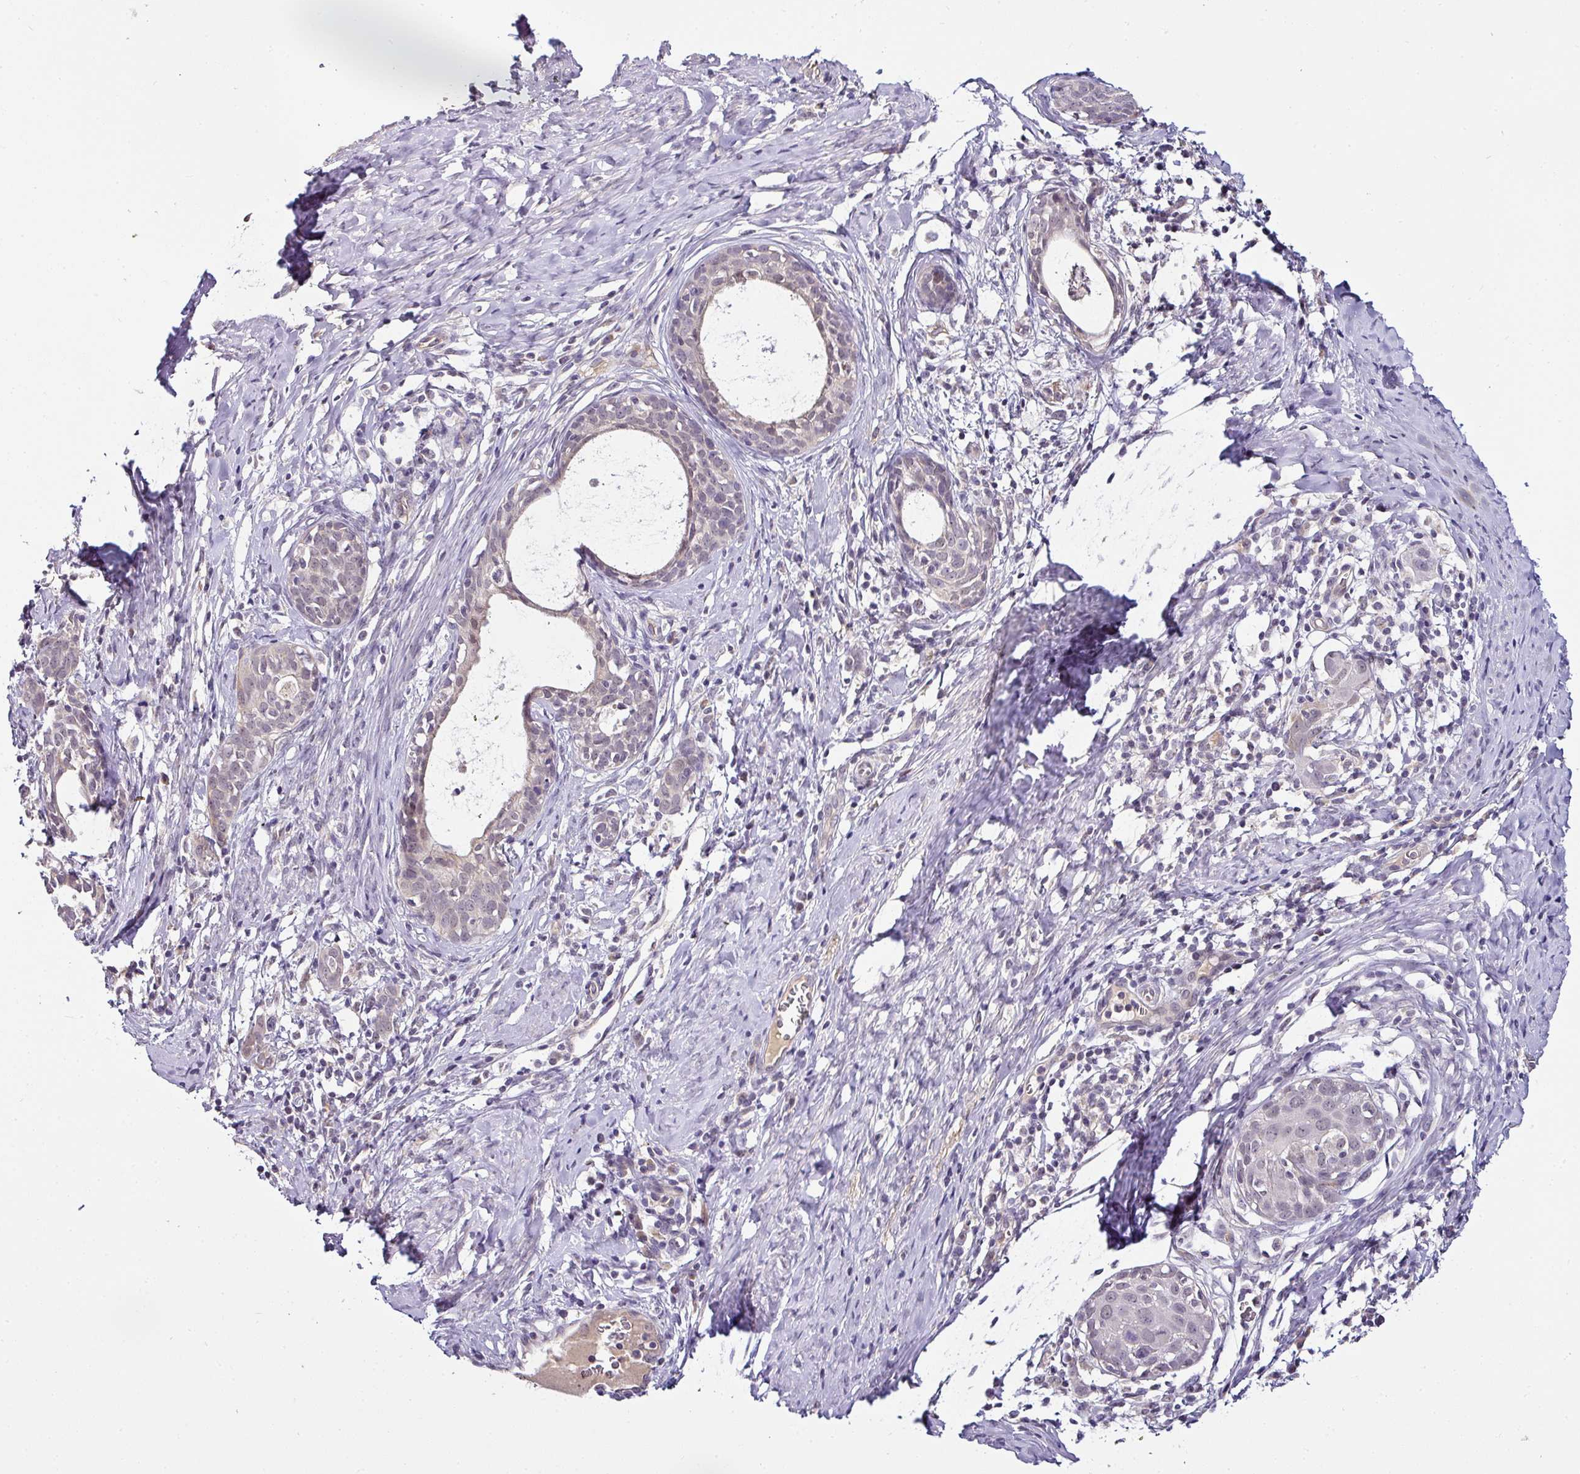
{"staining": {"intensity": "negative", "quantity": "none", "location": "none"}, "tissue": "cervical cancer", "cell_type": "Tumor cells", "image_type": "cancer", "snomed": [{"axis": "morphology", "description": "Squamous cell carcinoma, NOS"}, {"axis": "topography", "description": "Cervix"}], "caption": "A photomicrograph of cervical cancer (squamous cell carcinoma) stained for a protein displays no brown staining in tumor cells.", "gene": "NAPSA", "patient": {"sex": "female", "age": 52}}